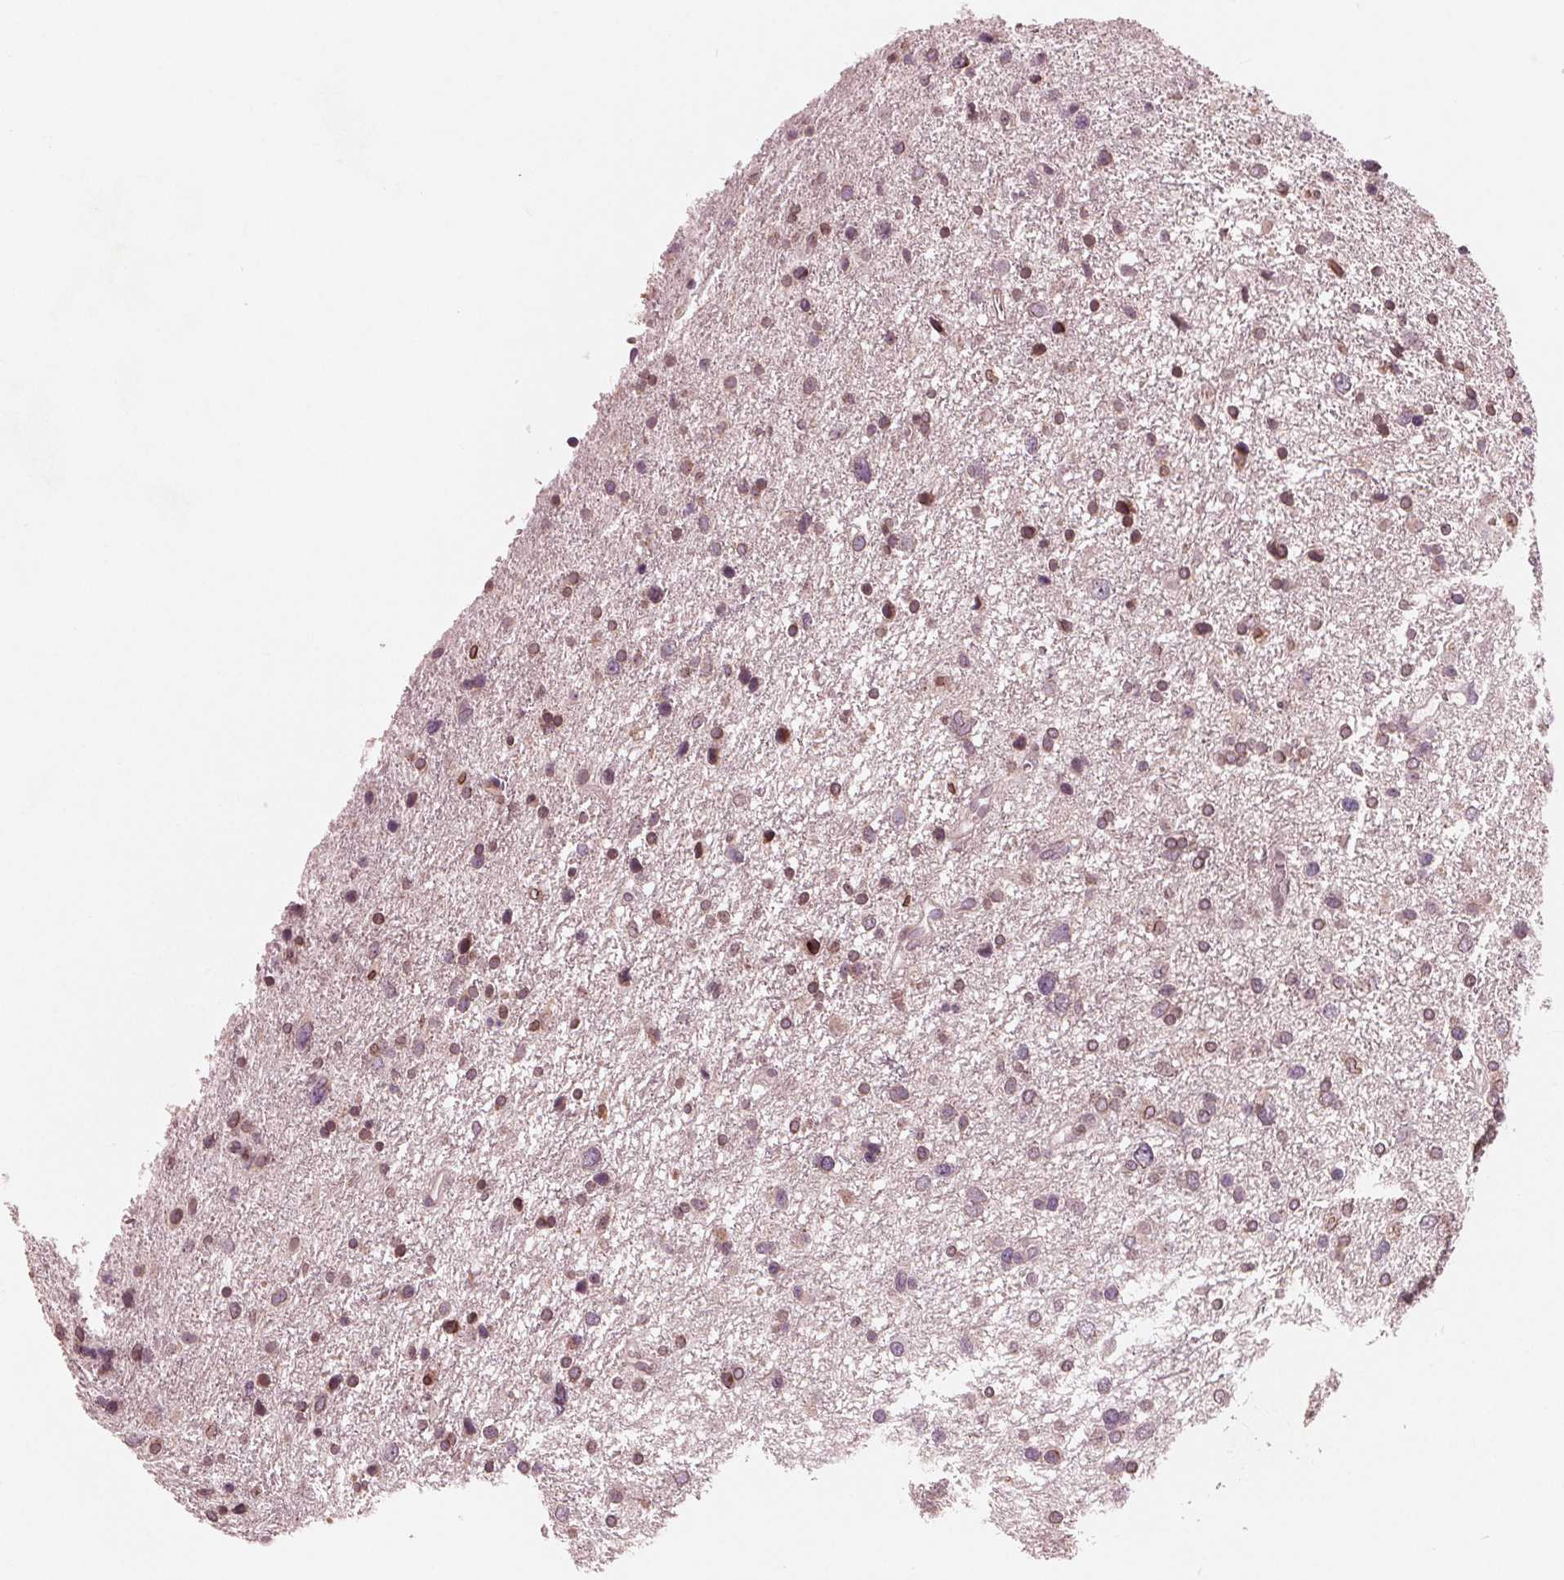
{"staining": {"intensity": "strong", "quantity": "<25%", "location": "nuclear"}, "tissue": "glioma", "cell_type": "Tumor cells", "image_type": "cancer", "snomed": [{"axis": "morphology", "description": "Glioma, malignant, Low grade"}, {"axis": "topography", "description": "Brain"}], "caption": "Immunohistochemical staining of glioma reveals medium levels of strong nuclear expression in approximately <25% of tumor cells.", "gene": "NUP210", "patient": {"sex": "female", "age": 55}}